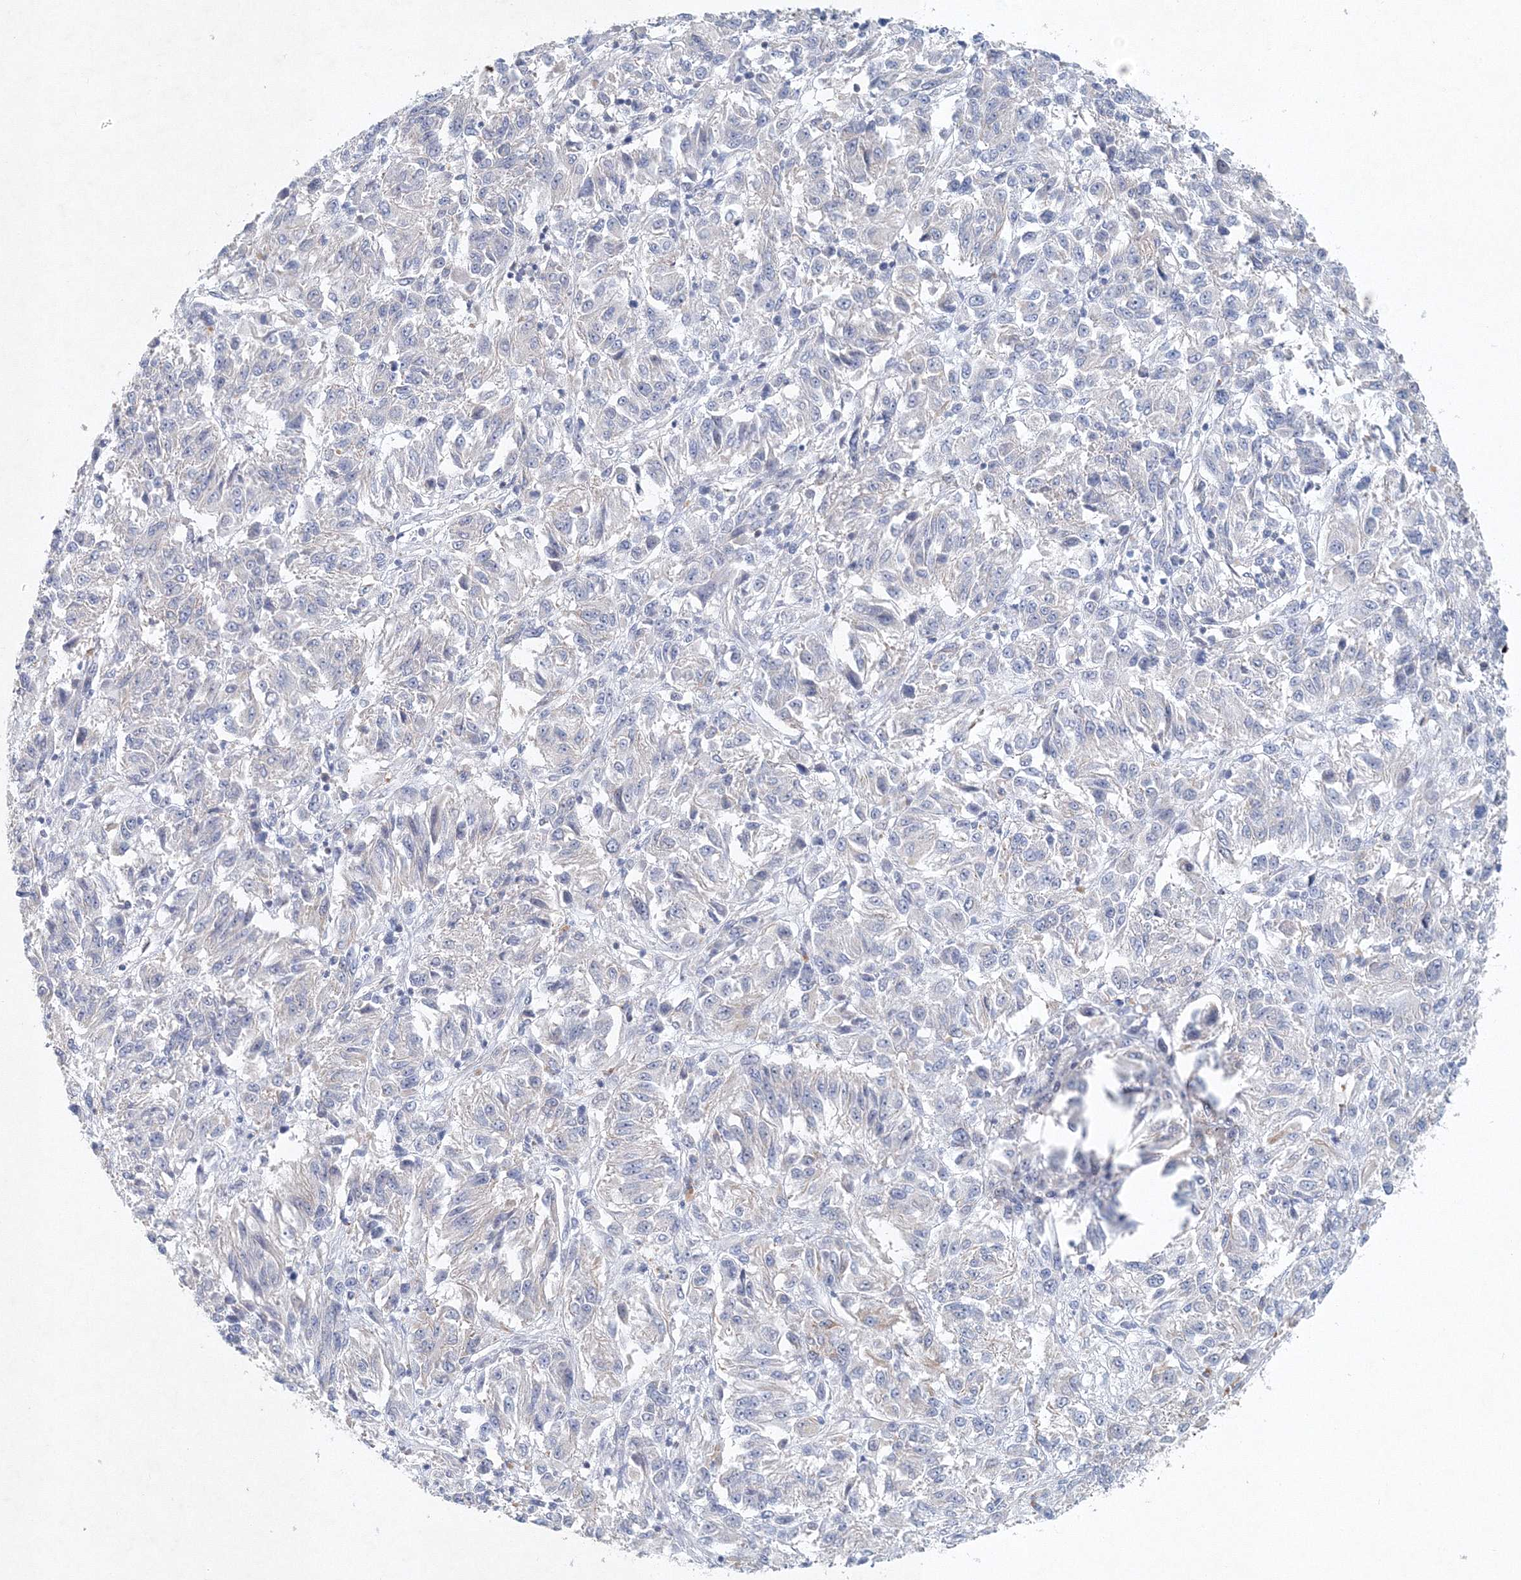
{"staining": {"intensity": "negative", "quantity": "none", "location": "none"}, "tissue": "melanoma", "cell_type": "Tumor cells", "image_type": "cancer", "snomed": [{"axis": "morphology", "description": "Malignant melanoma, Metastatic site"}, {"axis": "topography", "description": "Lung"}], "caption": "This is an immunohistochemistry histopathology image of human melanoma. There is no positivity in tumor cells.", "gene": "SH3BP5", "patient": {"sex": "male", "age": 64}}